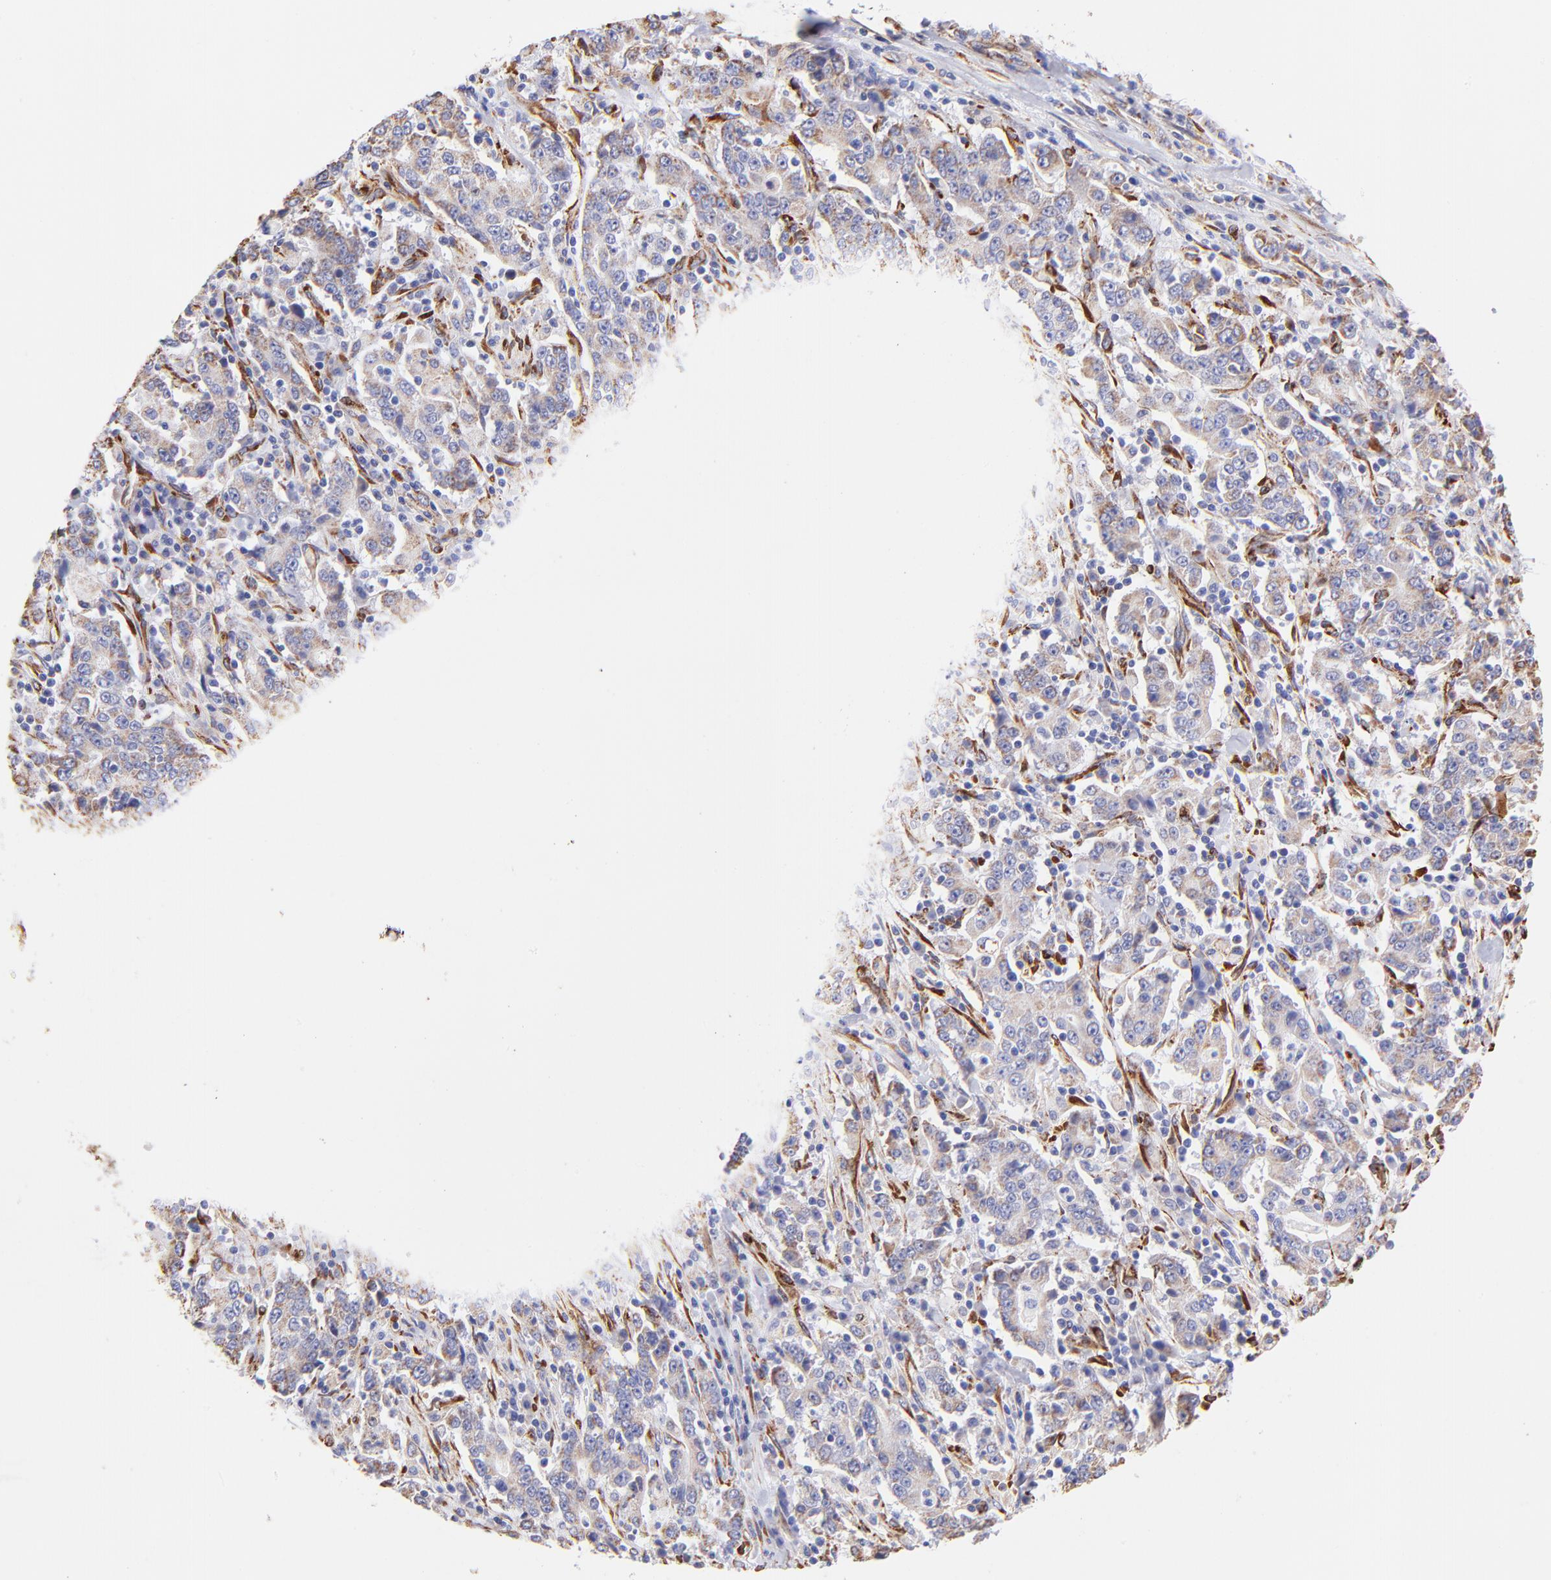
{"staining": {"intensity": "weak", "quantity": ">75%", "location": "cytoplasmic/membranous"}, "tissue": "stomach cancer", "cell_type": "Tumor cells", "image_type": "cancer", "snomed": [{"axis": "morphology", "description": "Normal tissue, NOS"}, {"axis": "morphology", "description": "Adenocarcinoma, NOS"}, {"axis": "topography", "description": "Stomach, upper"}, {"axis": "topography", "description": "Stomach"}], "caption": "Protein analysis of stomach adenocarcinoma tissue displays weak cytoplasmic/membranous expression in about >75% of tumor cells.", "gene": "SPARC", "patient": {"sex": "male", "age": 59}}